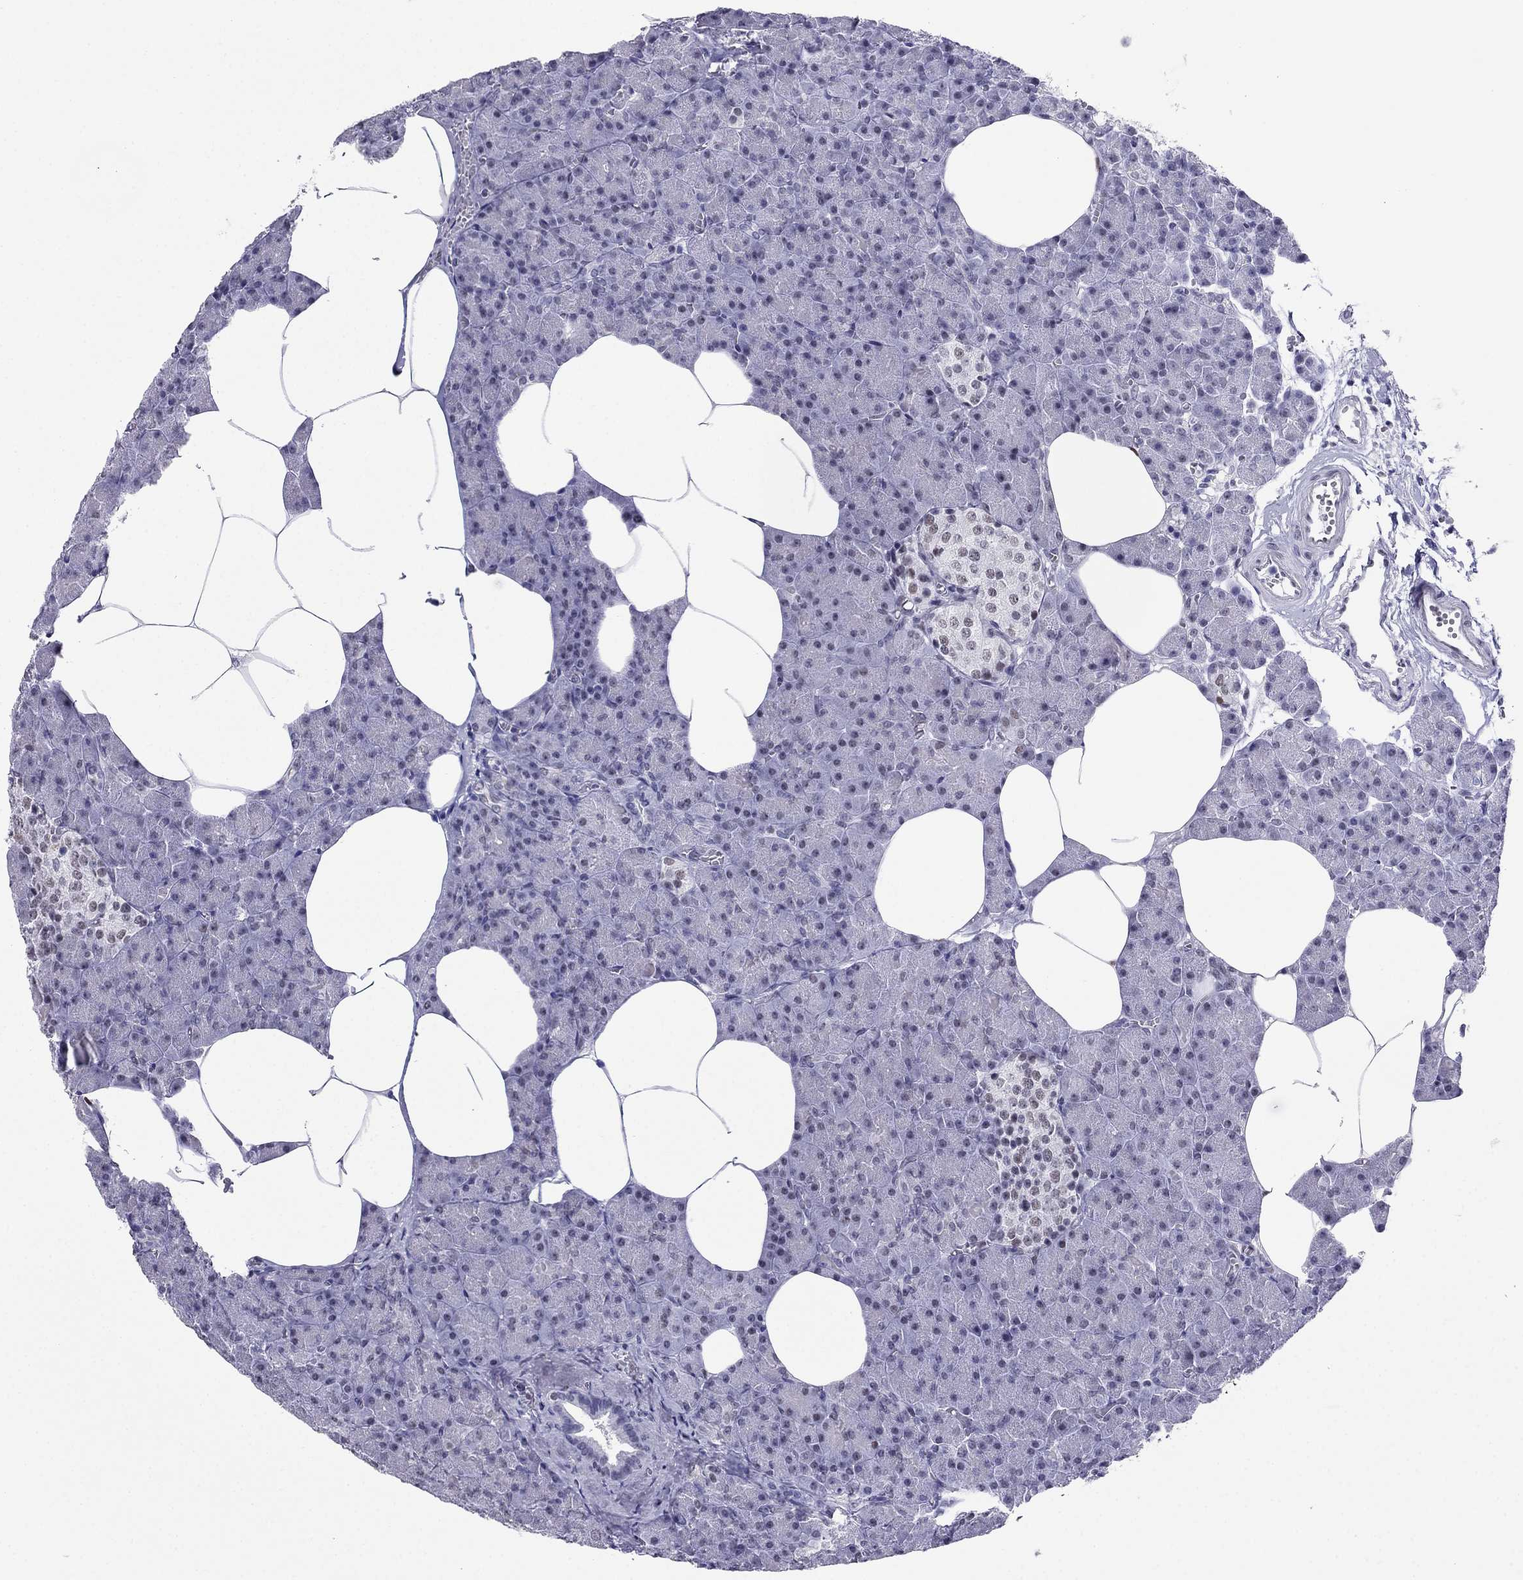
{"staining": {"intensity": "negative", "quantity": "none", "location": "none"}, "tissue": "pancreas", "cell_type": "Exocrine glandular cells", "image_type": "normal", "snomed": [{"axis": "morphology", "description": "Normal tissue, NOS"}, {"axis": "topography", "description": "Pancreas"}], "caption": "Exocrine glandular cells show no significant expression in benign pancreas.", "gene": "PPM1G", "patient": {"sex": "female", "age": 45}}